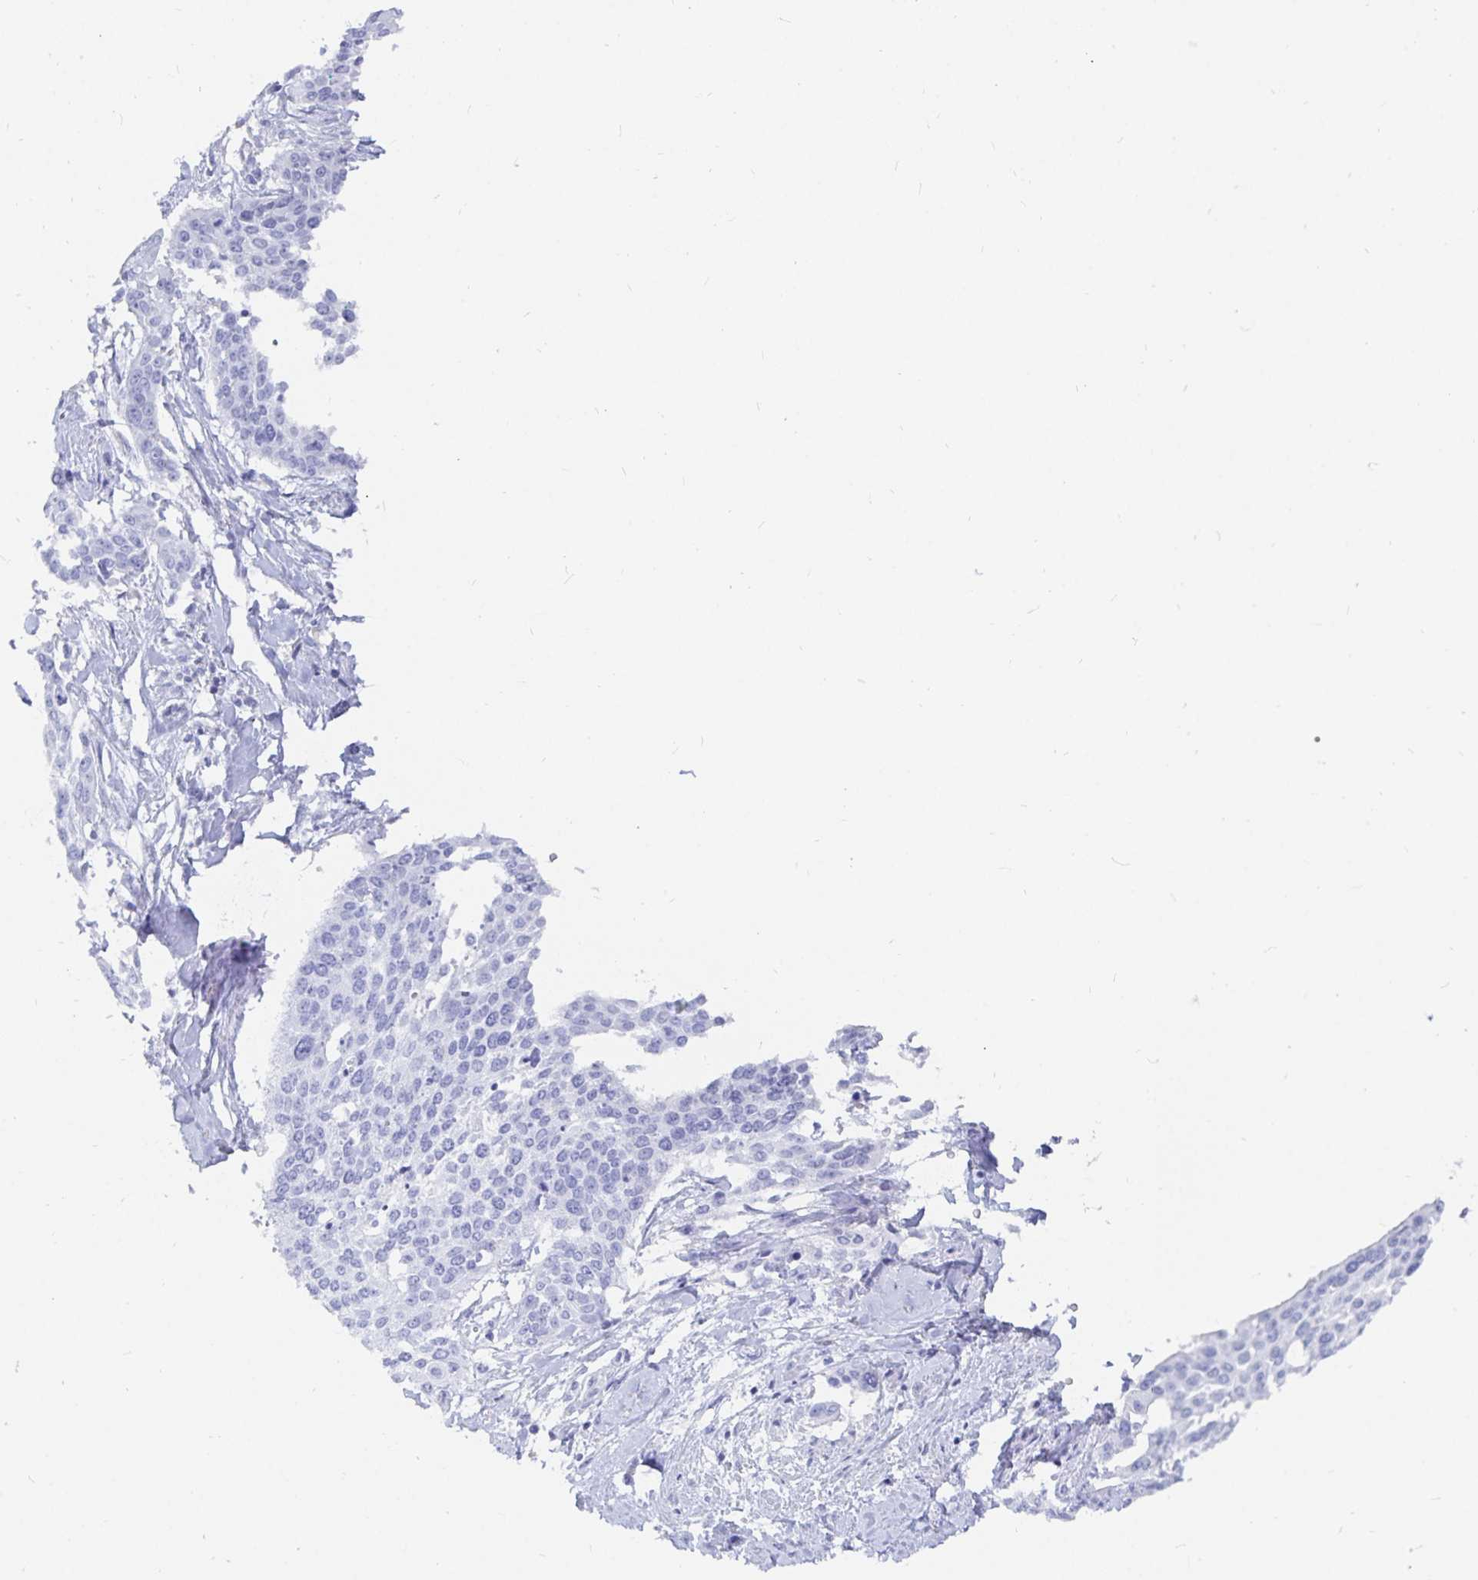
{"staining": {"intensity": "negative", "quantity": "none", "location": "none"}, "tissue": "cervical cancer", "cell_type": "Tumor cells", "image_type": "cancer", "snomed": [{"axis": "morphology", "description": "Squamous cell carcinoma, NOS"}, {"axis": "topography", "description": "Cervix"}], "caption": "There is no significant positivity in tumor cells of cervical cancer.", "gene": "INSL5", "patient": {"sex": "female", "age": 44}}